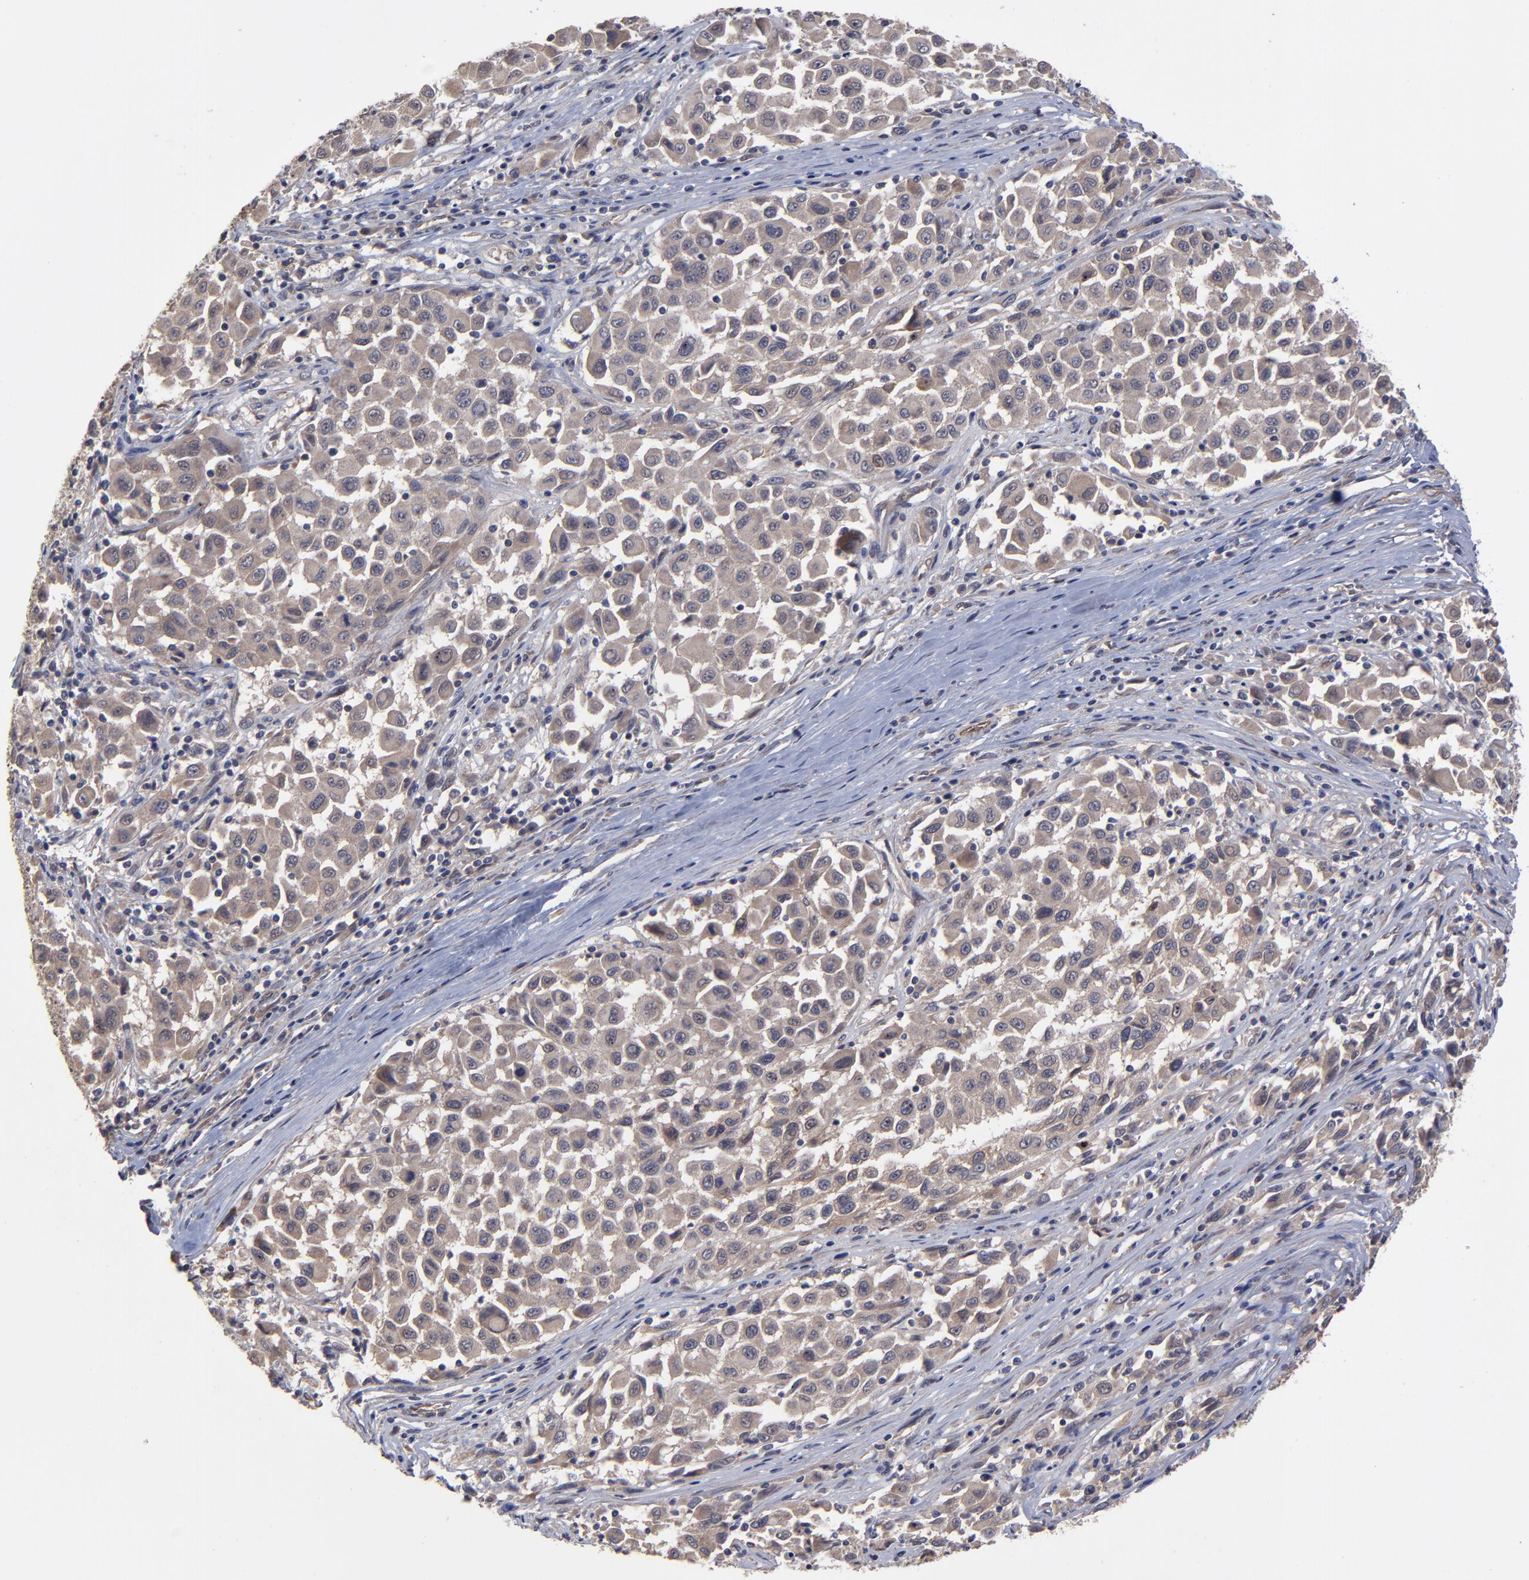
{"staining": {"intensity": "moderate", "quantity": ">75%", "location": "cytoplasmic/membranous"}, "tissue": "melanoma", "cell_type": "Tumor cells", "image_type": "cancer", "snomed": [{"axis": "morphology", "description": "Malignant melanoma, Metastatic site"}, {"axis": "topography", "description": "Lymph node"}], "caption": "Moderate cytoplasmic/membranous staining is seen in approximately >75% of tumor cells in malignant melanoma (metastatic site).", "gene": "ZNF780B", "patient": {"sex": "male", "age": 61}}